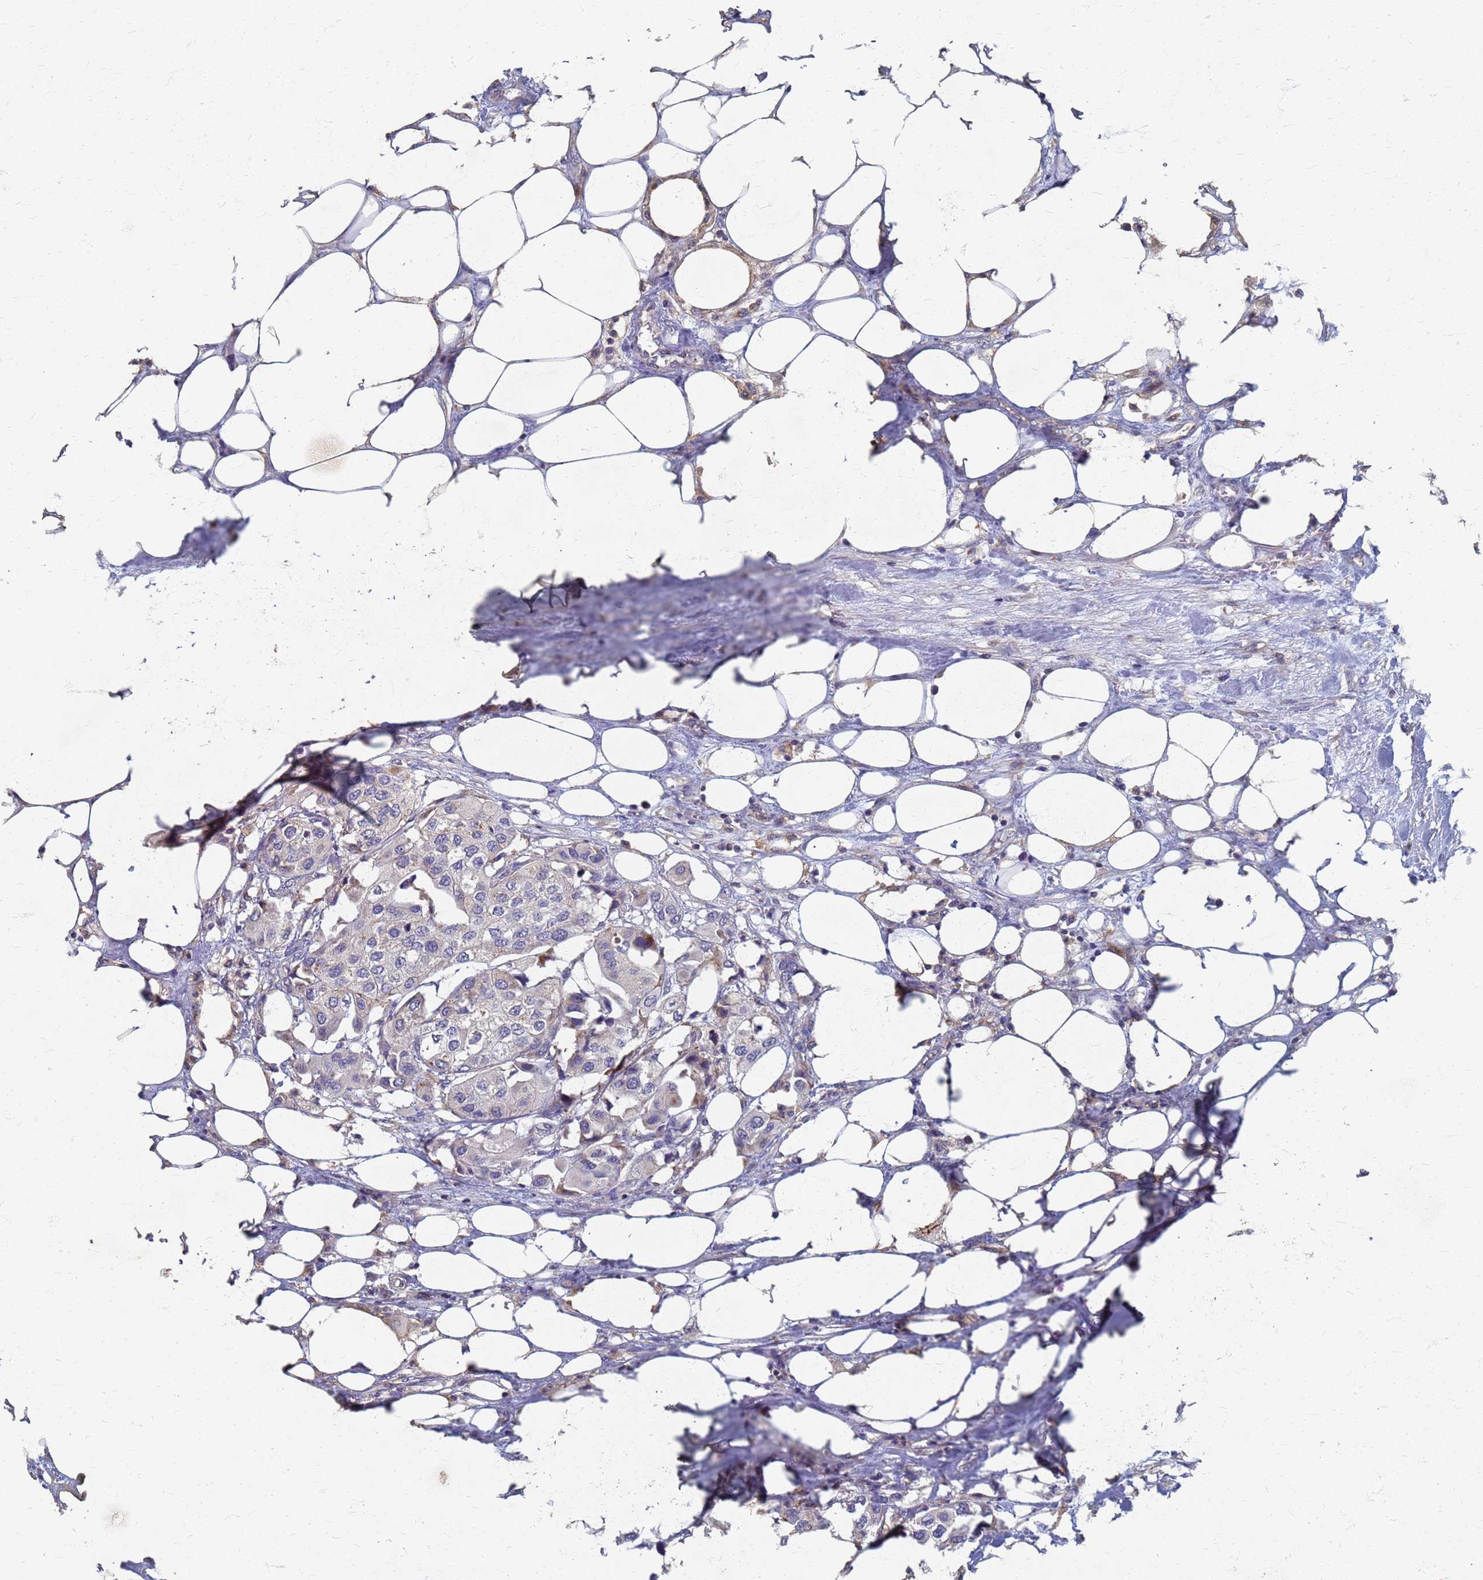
{"staining": {"intensity": "negative", "quantity": "none", "location": "none"}, "tissue": "urothelial cancer", "cell_type": "Tumor cells", "image_type": "cancer", "snomed": [{"axis": "morphology", "description": "Urothelial carcinoma, High grade"}, {"axis": "topography", "description": "Urinary bladder"}], "caption": "DAB (3,3'-diaminobenzidine) immunohistochemical staining of high-grade urothelial carcinoma demonstrates no significant expression in tumor cells.", "gene": "KRCC1", "patient": {"sex": "male", "age": 64}}